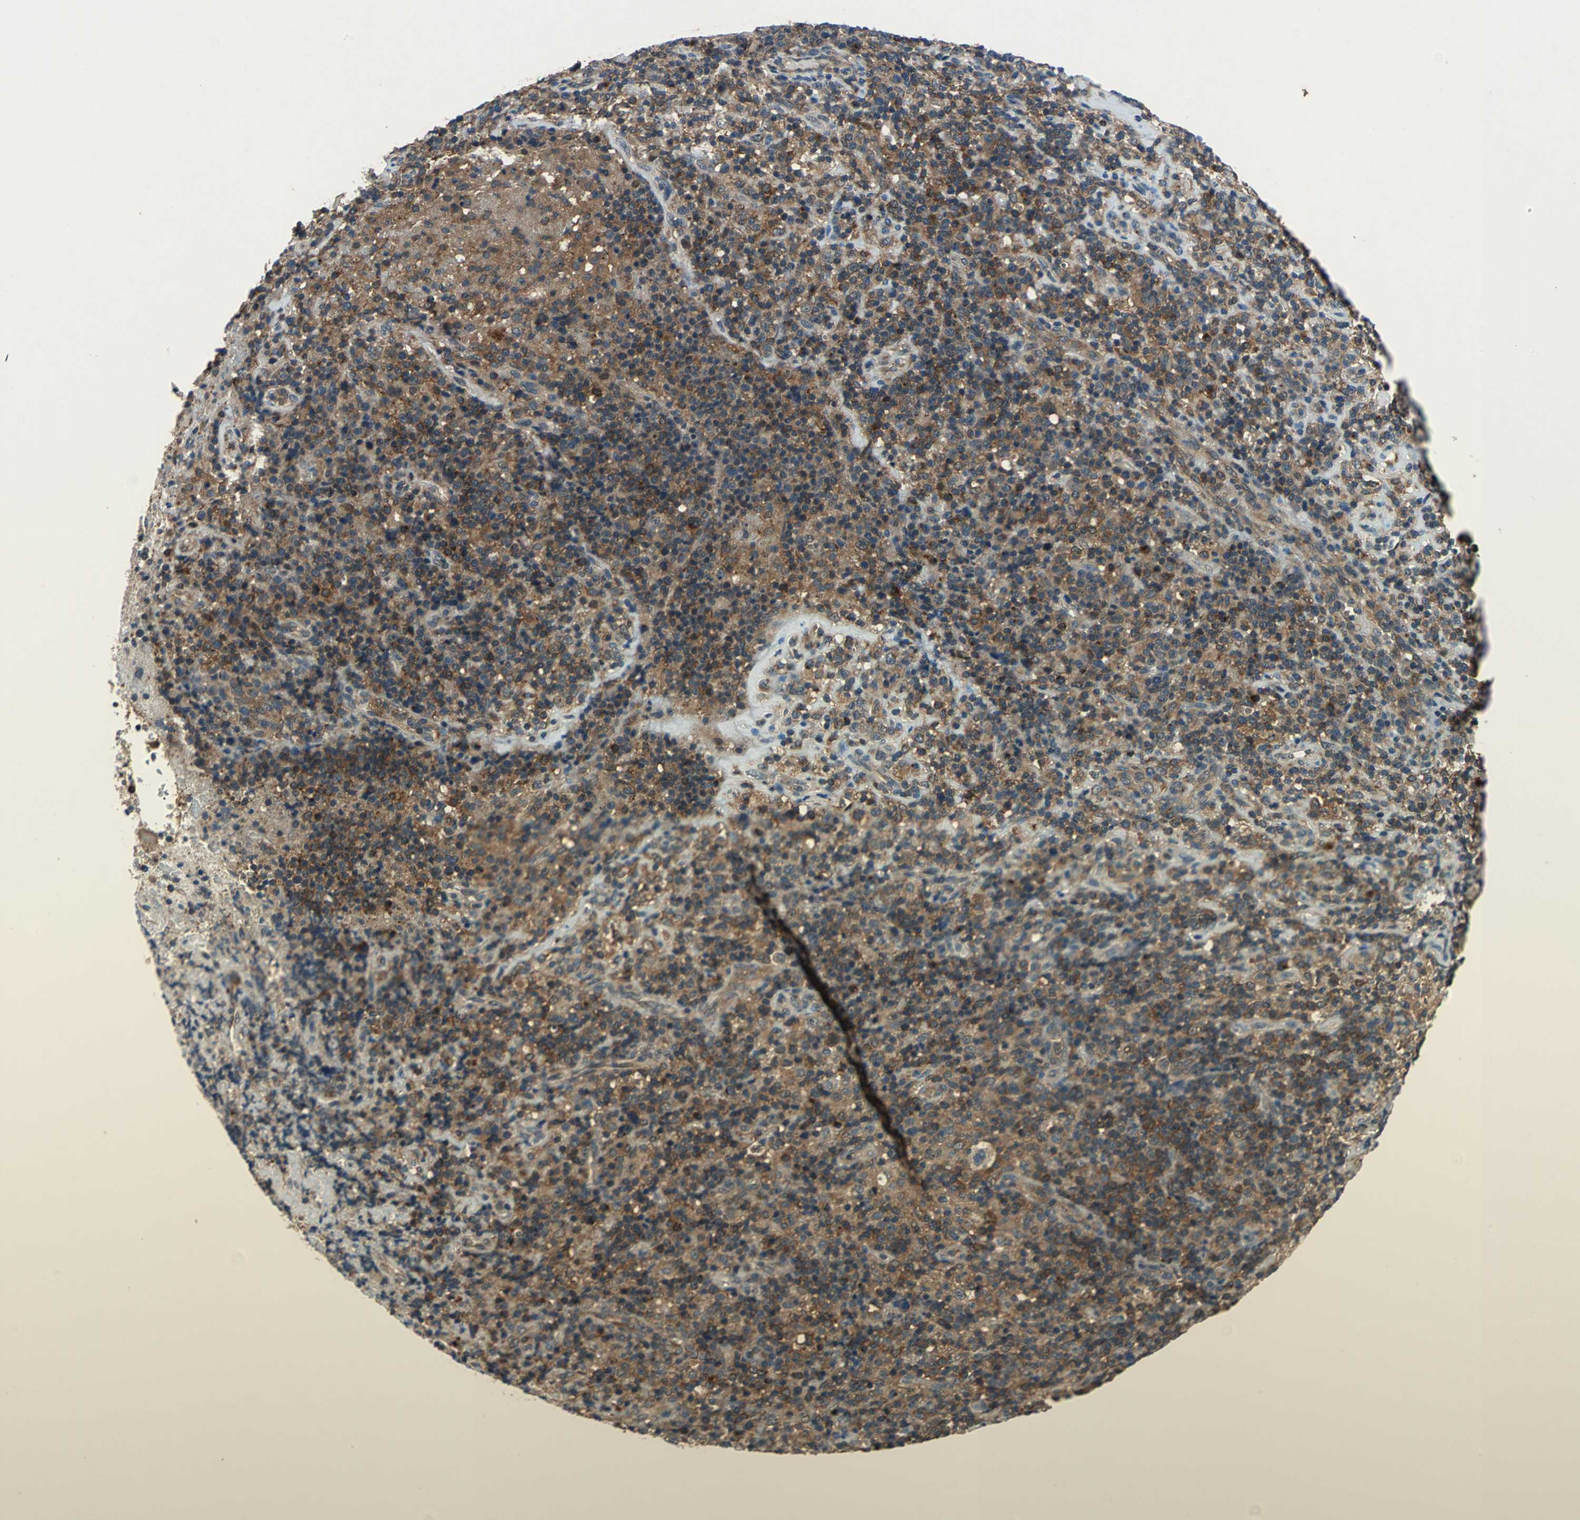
{"staining": {"intensity": "moderate", "quantity": ">75%", "location": "cytoplasmic/membranous"}, "tissue": "lymphoma", "cell_type": "Tumor cells", "image_type": "cancer", "snomed": [{"axis": "morphology", "description": "Hodgkin's disease, NOS"}, {"axis": "topography", "description": "Lymph node"}], "caption": "A histopathology image of human lymphoma stained for a protein exhibits moderate cytoplasmic/membranous brown staining in tumor cells.", "gene": "NFKBIE", "patient": {"sex": "male", "age": 65}}